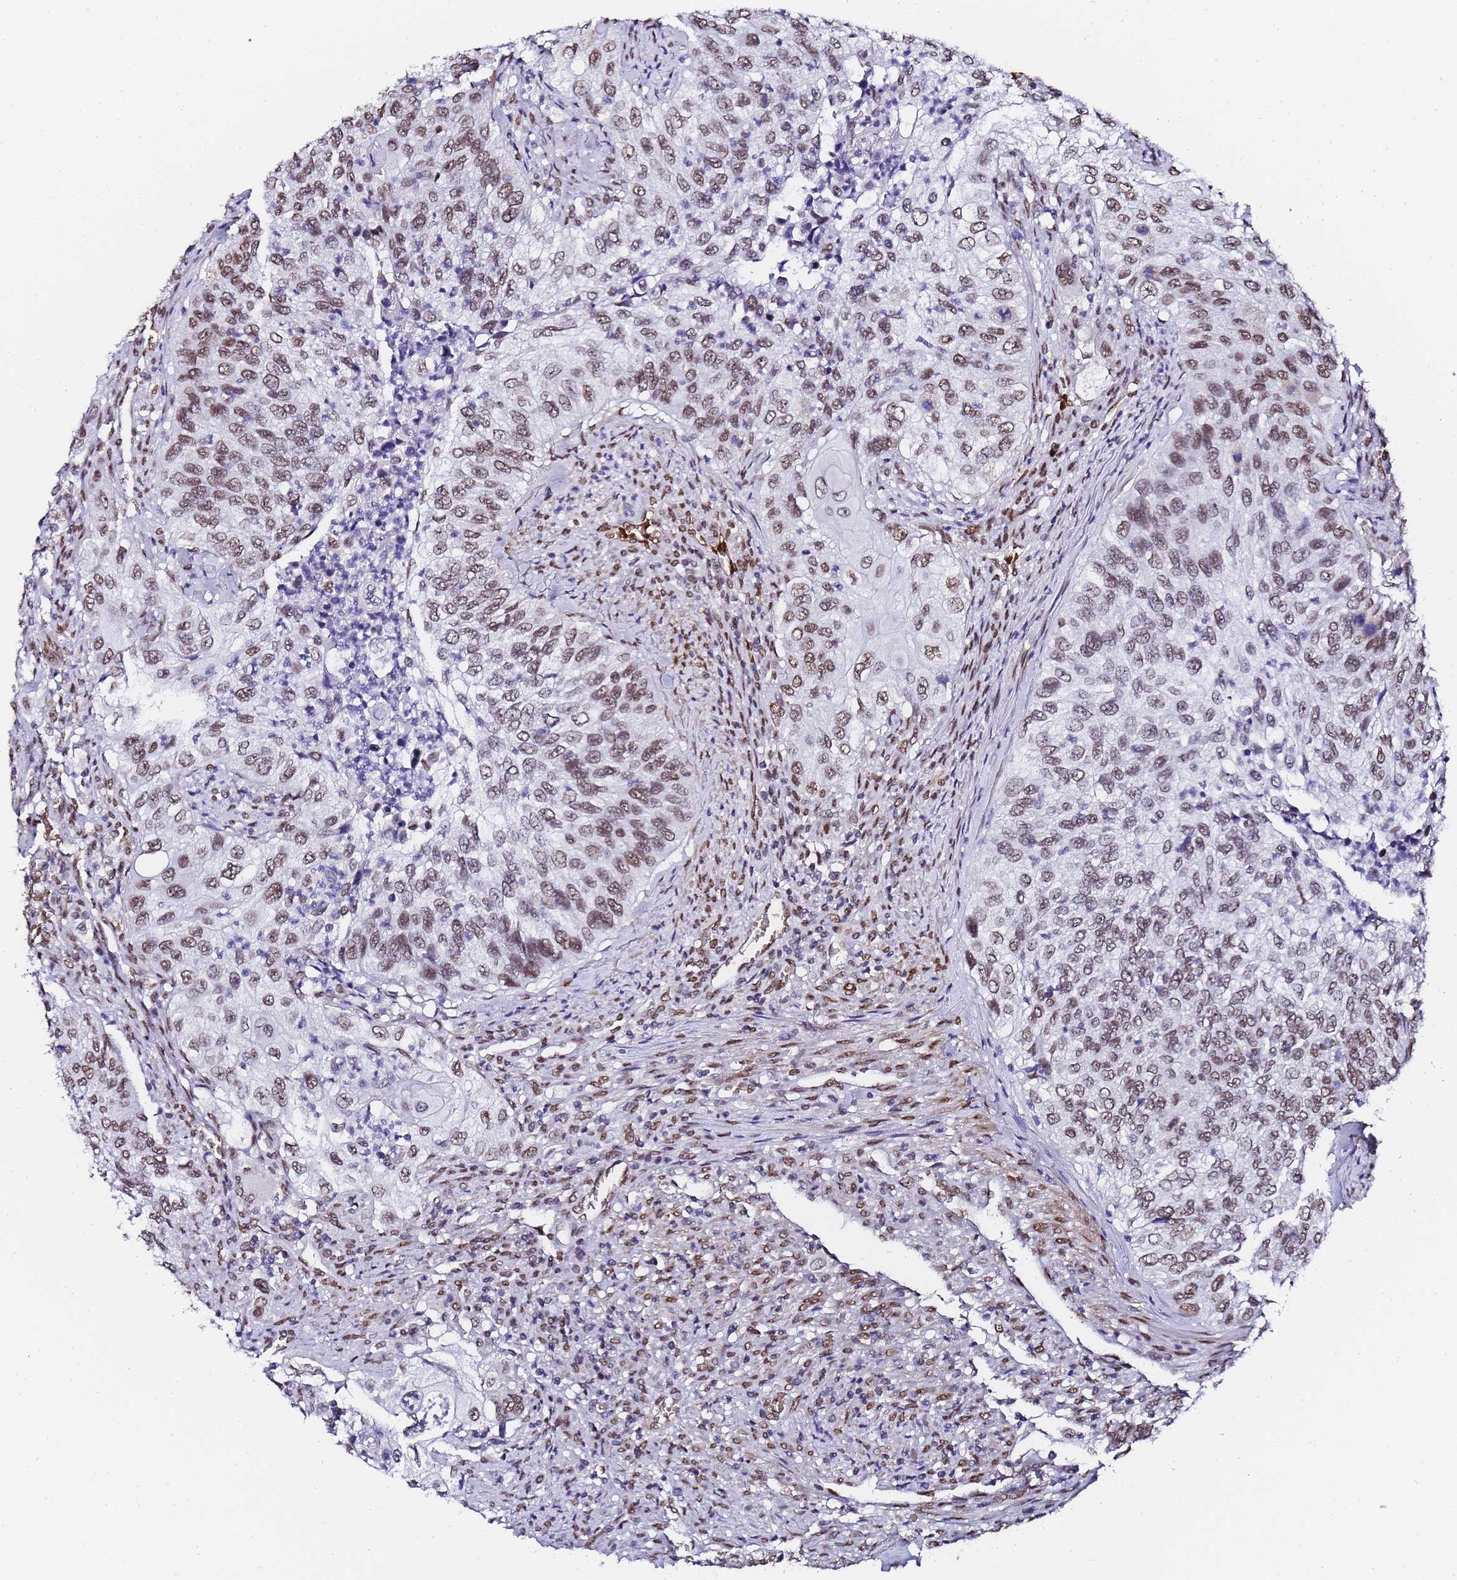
{"staining": {"intensity": "moderate", "quantity": ">75%", "location": "nuclear"}, "tissue": "urothelial cancer", "cell_type": "Tumor cells", "image_type": "cancer", "snomed": [{"axis": "morphology", "description": "Urothelial carcinoma, High grade"}, {"axis": "topography", "description": "Urinary bladder"}], "caption": "A brown stain labels moderate nuclear expression of a protein in urothelial cancer tumor cells.", "gene": "POLR1A", "patient": {"sex": "female", "age": 60}}